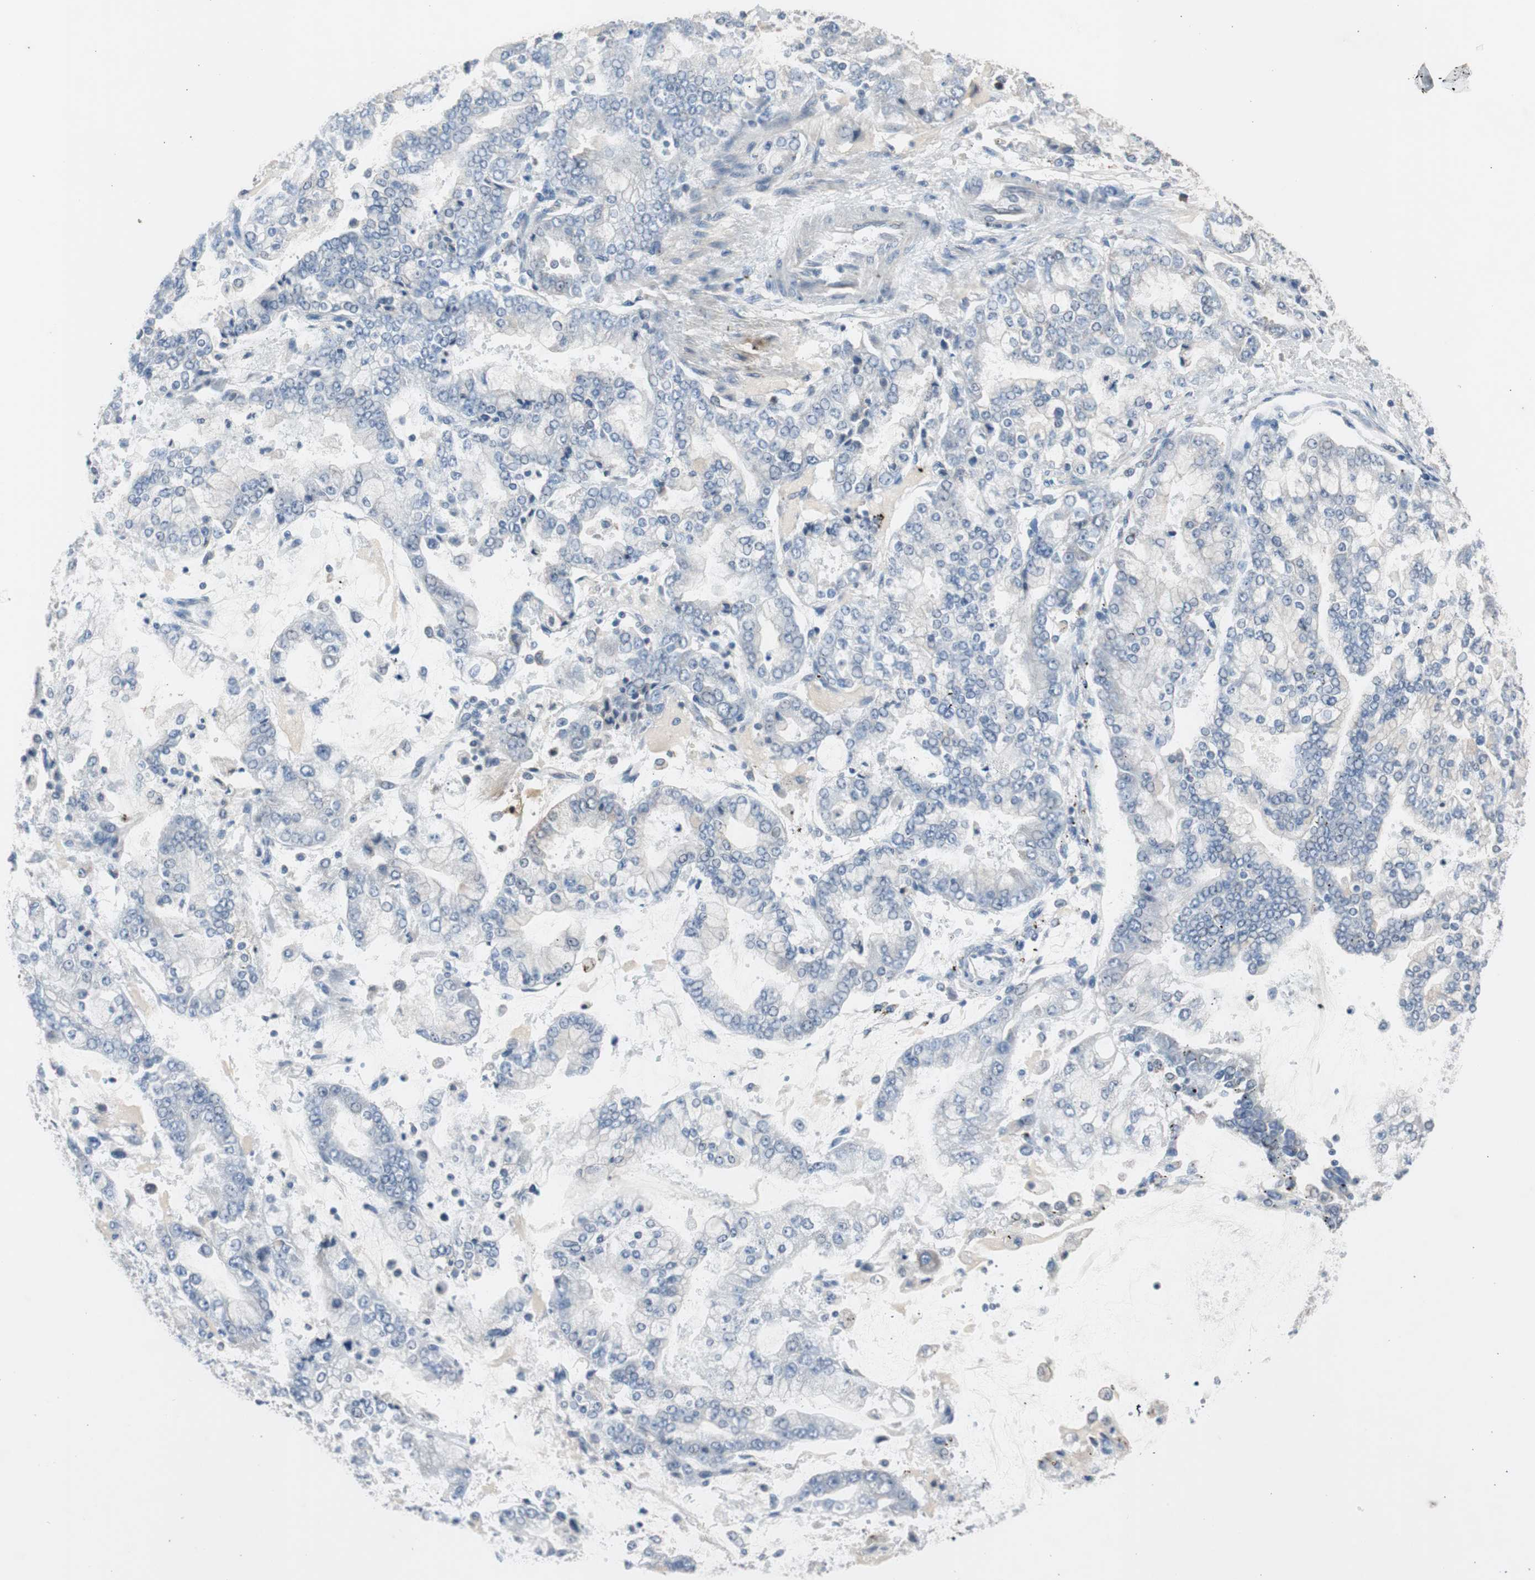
{"staining": {"intensity": "negative", "quantity": "none", "location": "none"}, "tissue": "stomach cancer", "cell_type": "Tumor cells", "image_type": "cancer", "snomed": [{"axis": "morphology", "description": "Adenocarcinoma, NOS"}, {"axis": "topography", "description": "Stomach"}], "caption": "An image of stomach cancer (adenocarcinoma) stained for a protein exhibits no brown staining in tumor cells.", "gene": "TK1", "patient": {"sex": "male", "age": 76}}